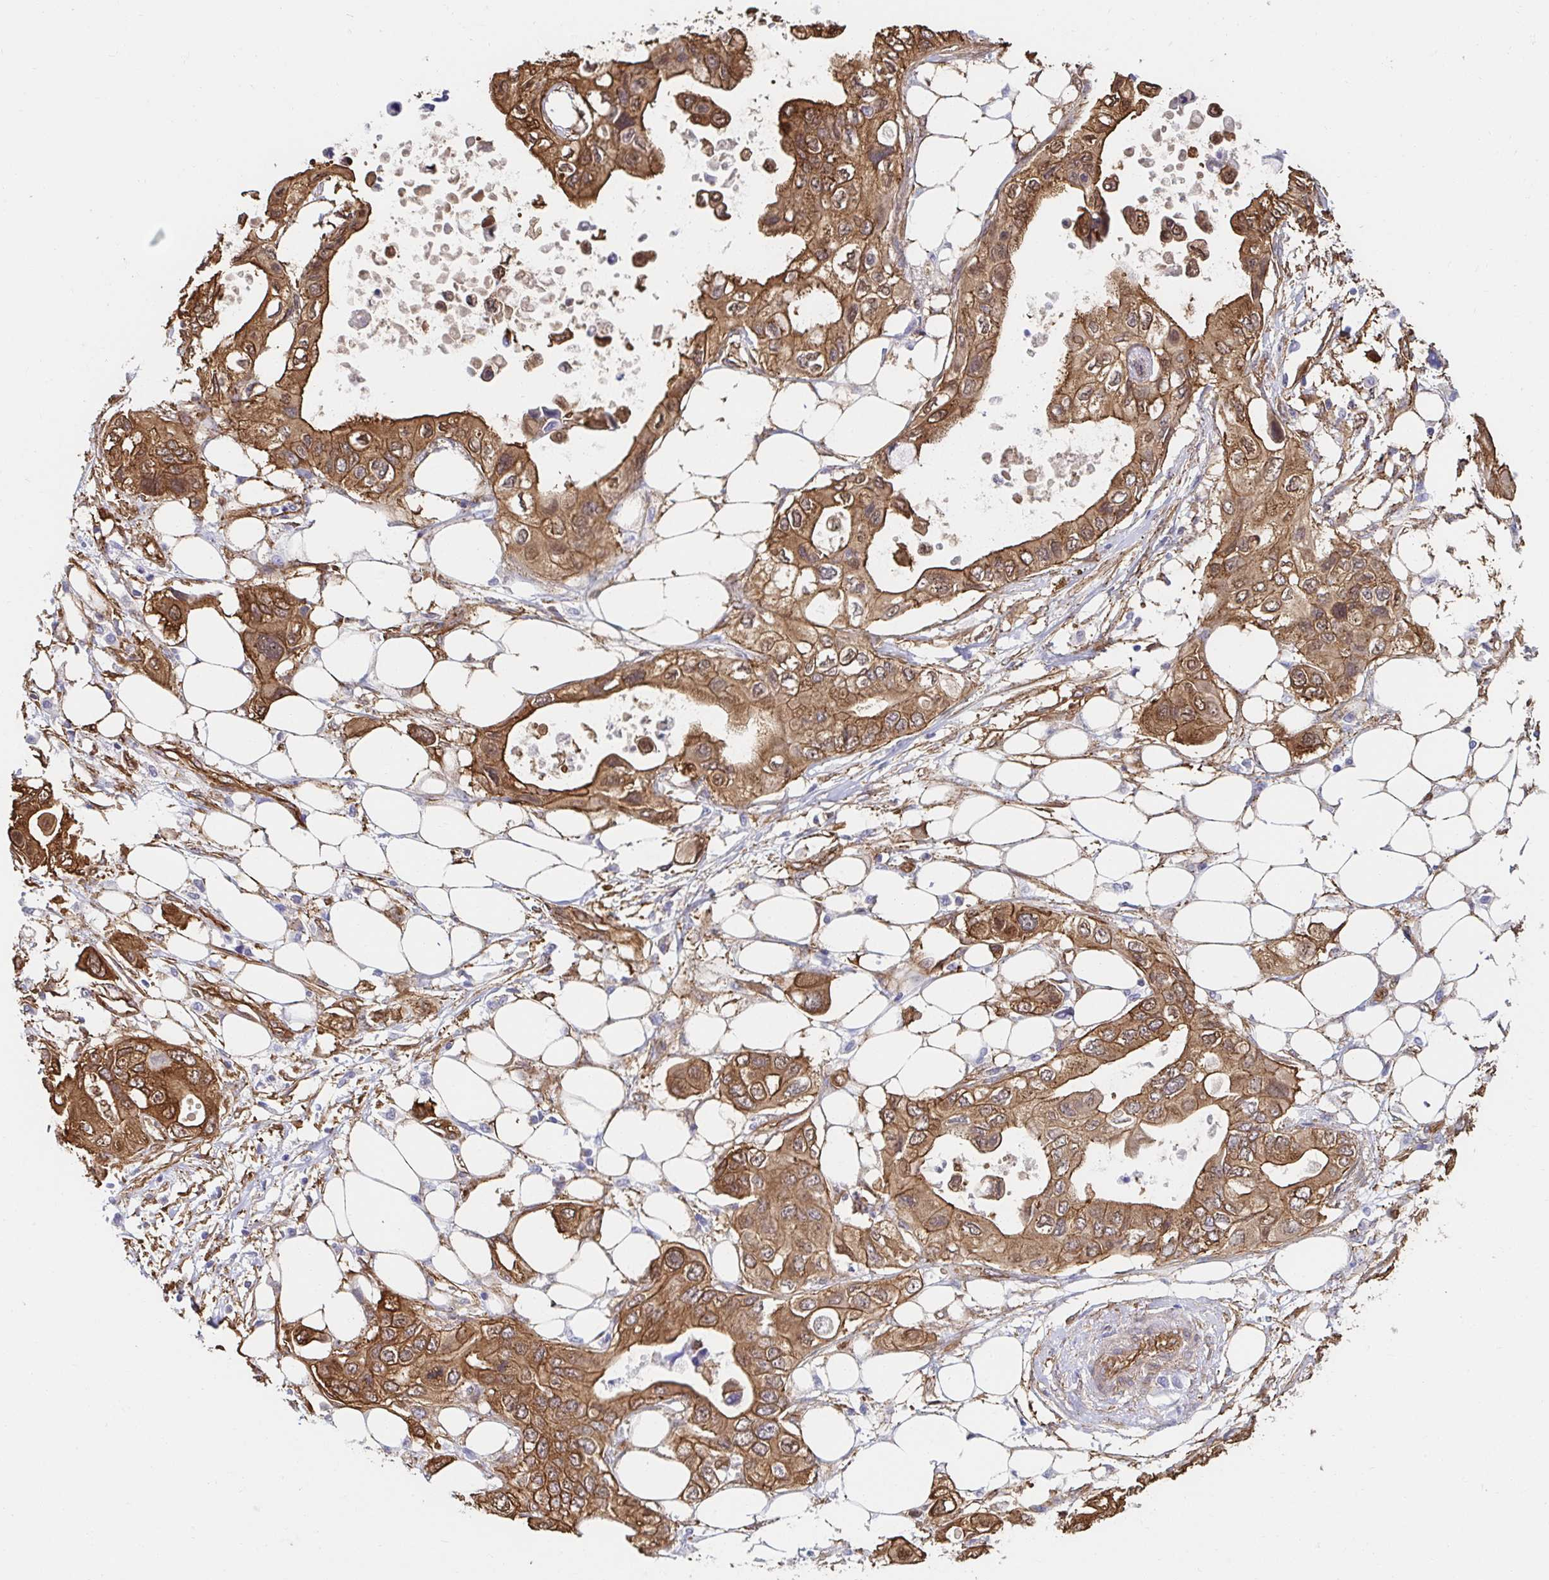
{"staining": {"intensity": "moderate", "quantity": ">75%", "location": "cytoplasmic/membranous,nuclear"}, "tissue": "pancreatic cancer", "cell_type": "Tumor cells", "image_type": "cancer", "snomed": [{"axis": "morphology", "description": "Adenocarcinoma, NOS"}, {"axis": "topography", "description": "Pancreas"}], "caption": "Tumor cells demonstrate moderate cytoplasmic/membranous and nuclear expression in about >75% of cells in pancreatic cancer.", "gene": "CTTN", "patient": {"sex": "female", "age": 63}}